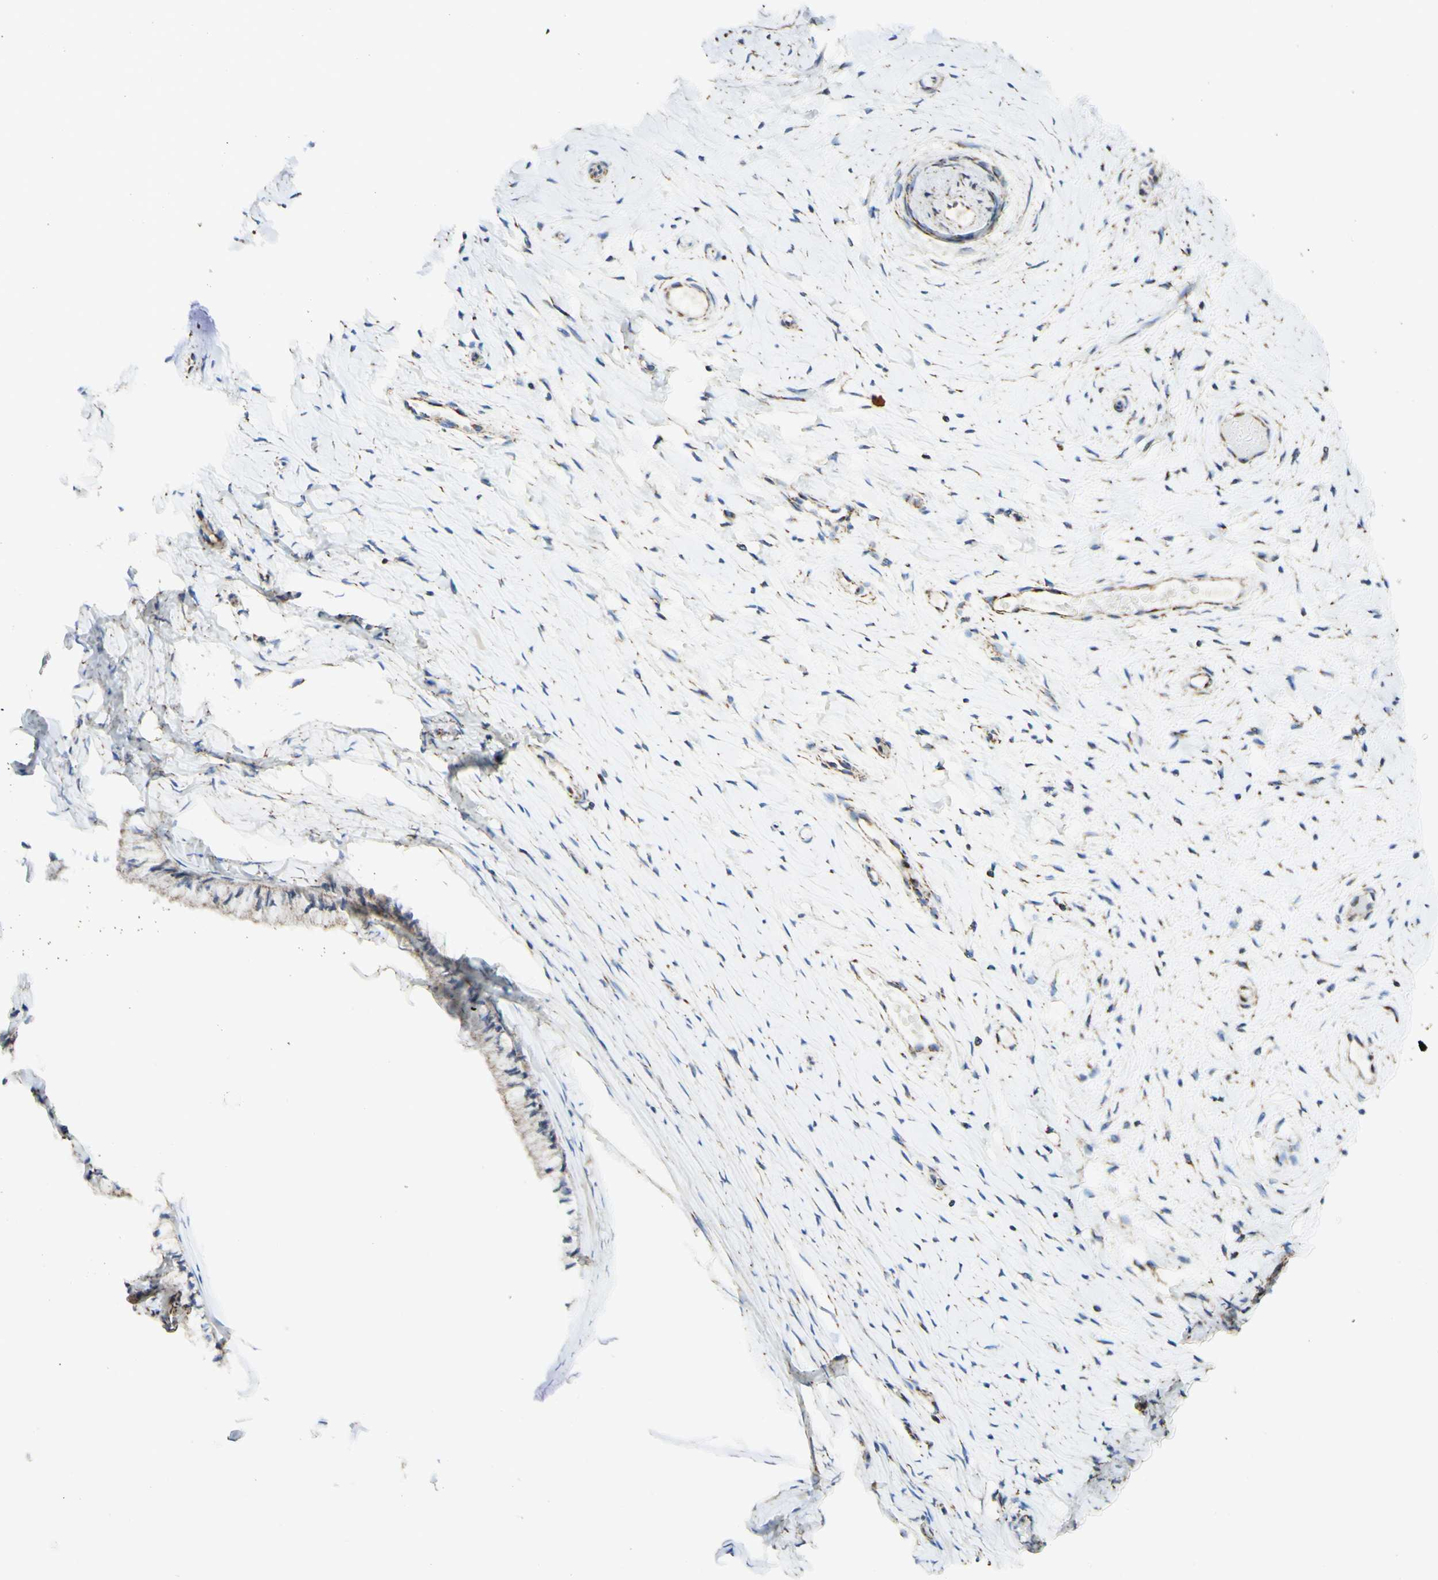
{"staining": {"intensity": "weak", "quantity": ">75%", "location": "cytoplasmic/membranous"}, "tissue": "cervix", "cell_type": "Glandular cells", "image_type": "normal", "snomed": [{"axis": "morphology", "description": "Normal tissue, NOS"}, {"axis": "topography", "description": "Cervix"}], "caption": "Immunohistochemistry (IHC) micrograph of benign cervix: cervix stained using immunohistochemistry demonstrates low levels of weak protein expression localized specifically in the cytoplasmic/membranous of glandular cells, appearing as a cytoplasmic/membranous brown color.", "gene": "ARMC10", "patient": {"sex": "female", "age": 39}}